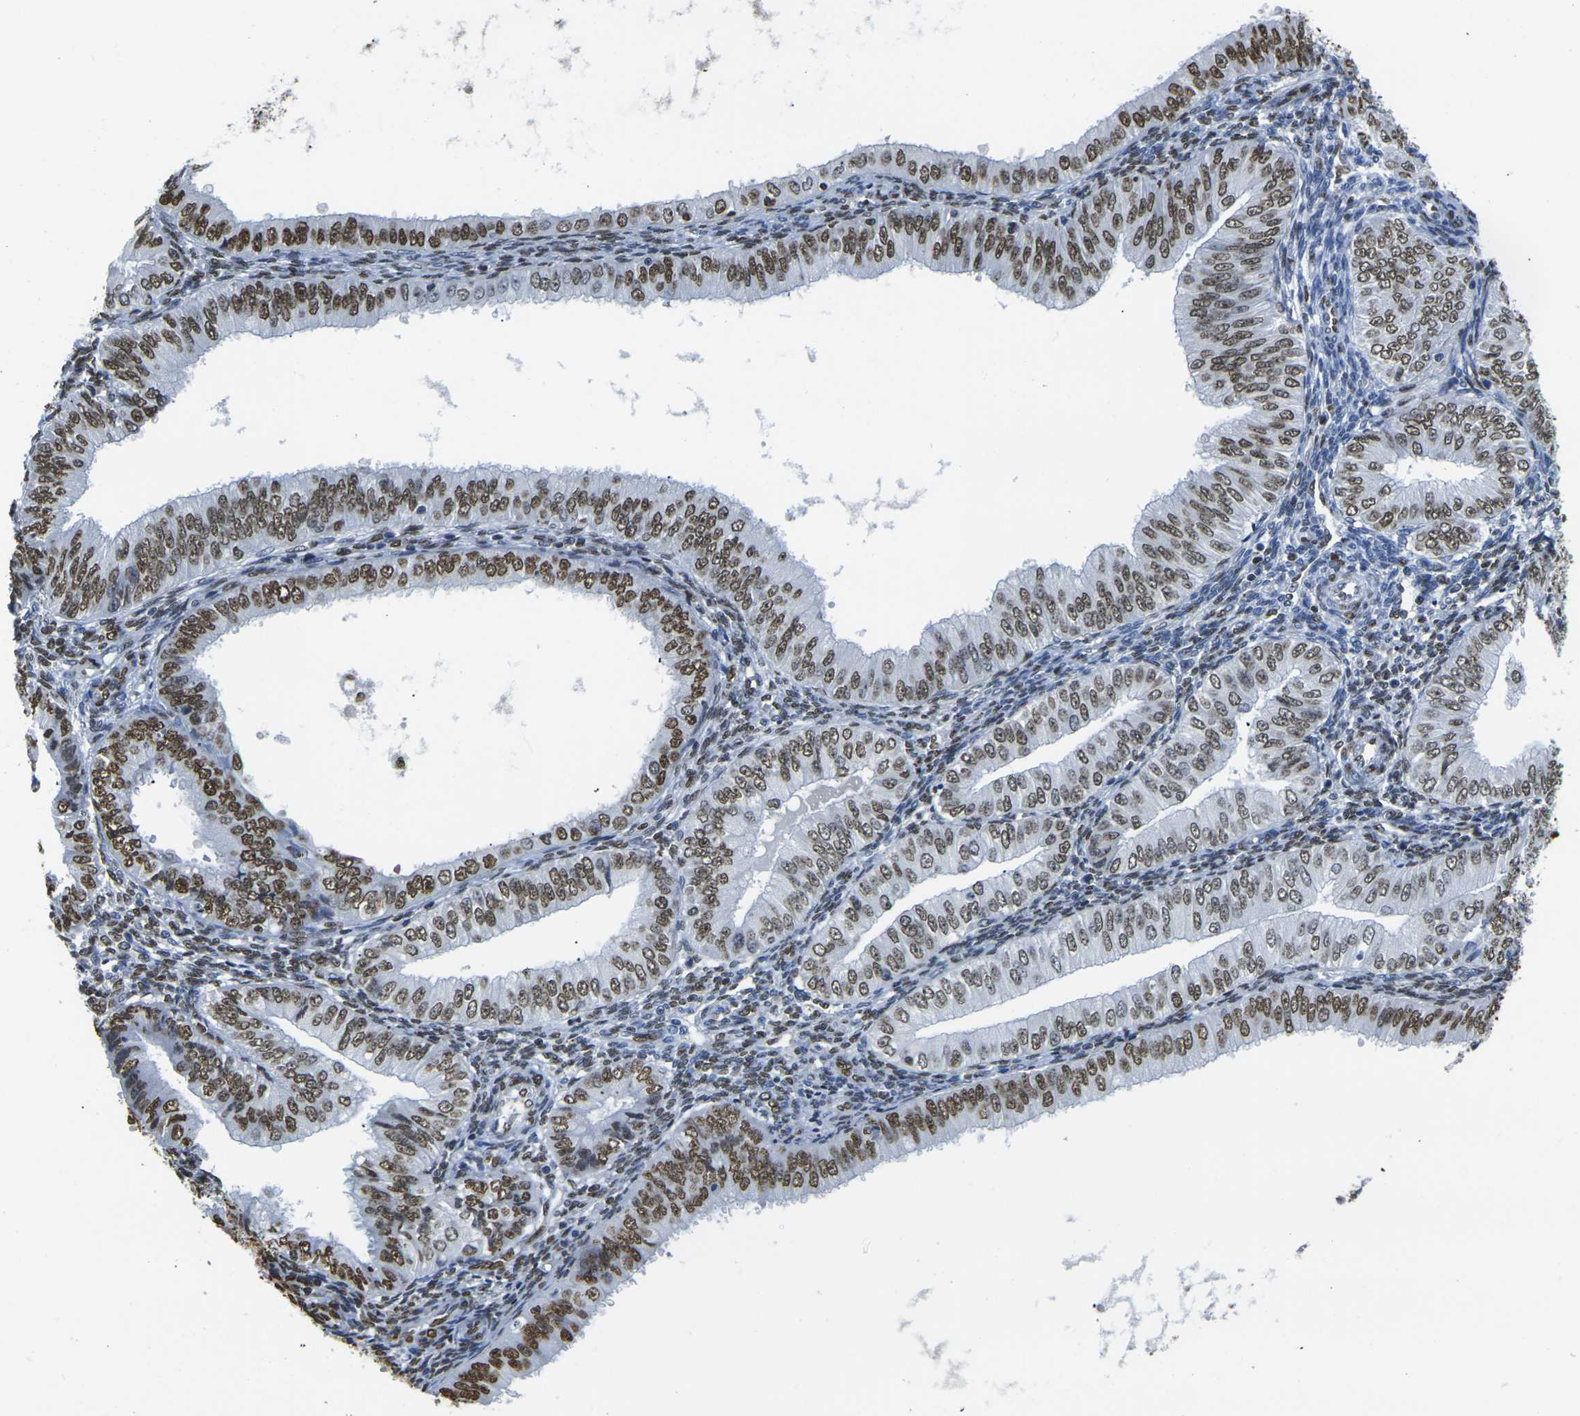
{"staining": {"intensity": "strong", "quantity": ">75%", "location": "nuclear"}, "tissue": "endometrial cancer", "cell_type": "Tumor cells", "image_type": "cancer", "snomed": [{"axis": "morphology", "description": "Normal tissue, NOS"}, {"axis": "morphology", "description": "Adenocarcinoma, NOS"}, {"axis": "topography", "description": "Endometrium"}], "caption": "Endometrial cancer (adenocarcinoma) stained with a protein marker exhibits strong staining in tumor cells.", "gene": "DRAXIN", "patient": {"sex": "female", "age": 53}}